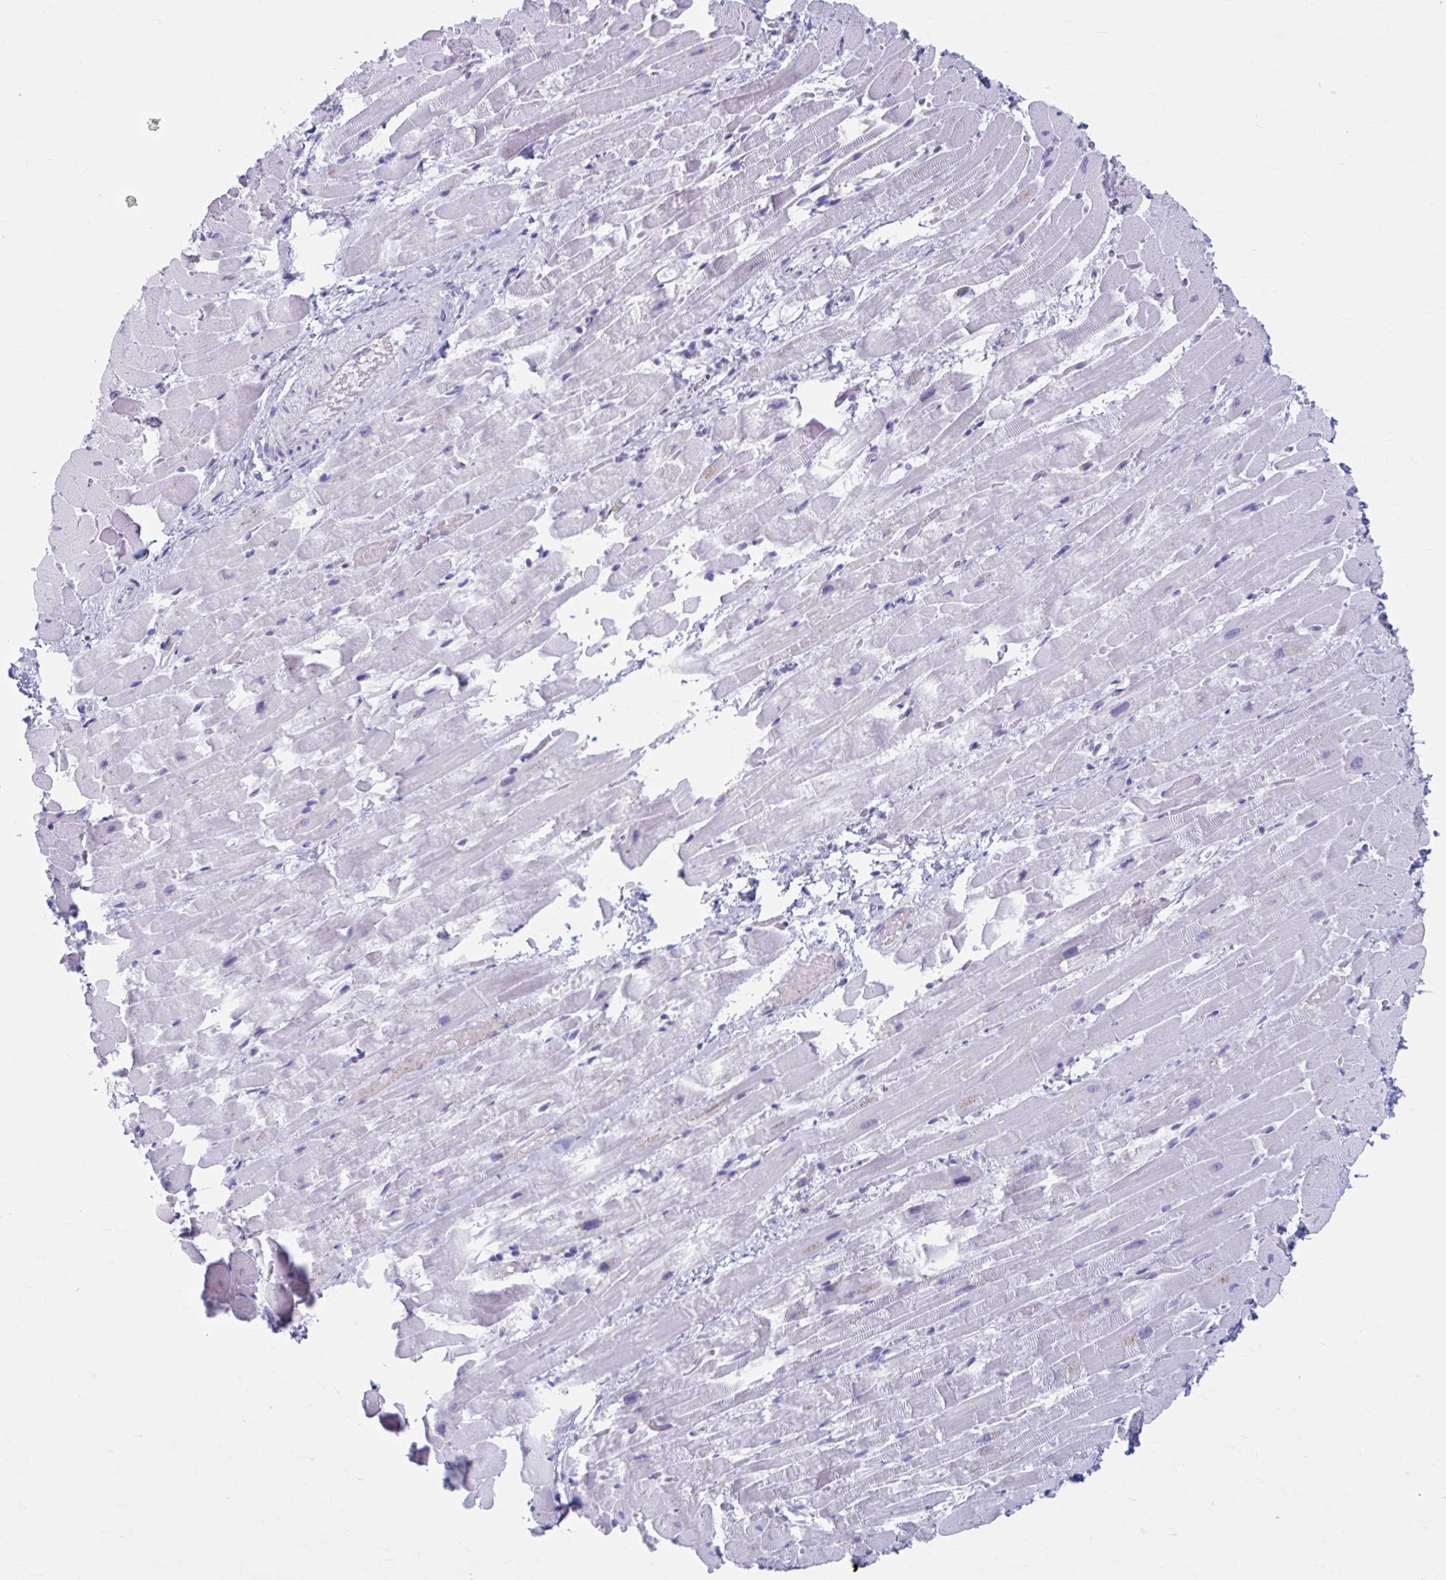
{"staining": {"intensity": "weak", "quantity": "<25%", "location": "nuclear"}, "tissue": "heart muscle", "cell_type": "Cardiomyocytes", "image_type": "normal", "snomed": [{"axis": "morphology", "description": "Normal tissue, NOS"}, {"axis": "topography", "description": "Heart"}], "caption": "This is a image of immunohistochemistry (IHC) staining of normal heart muscle, which shows no expression in cardiomyocytes.", "gene": "CCDC105", "patient": {"sex": "male", "age": 37}}